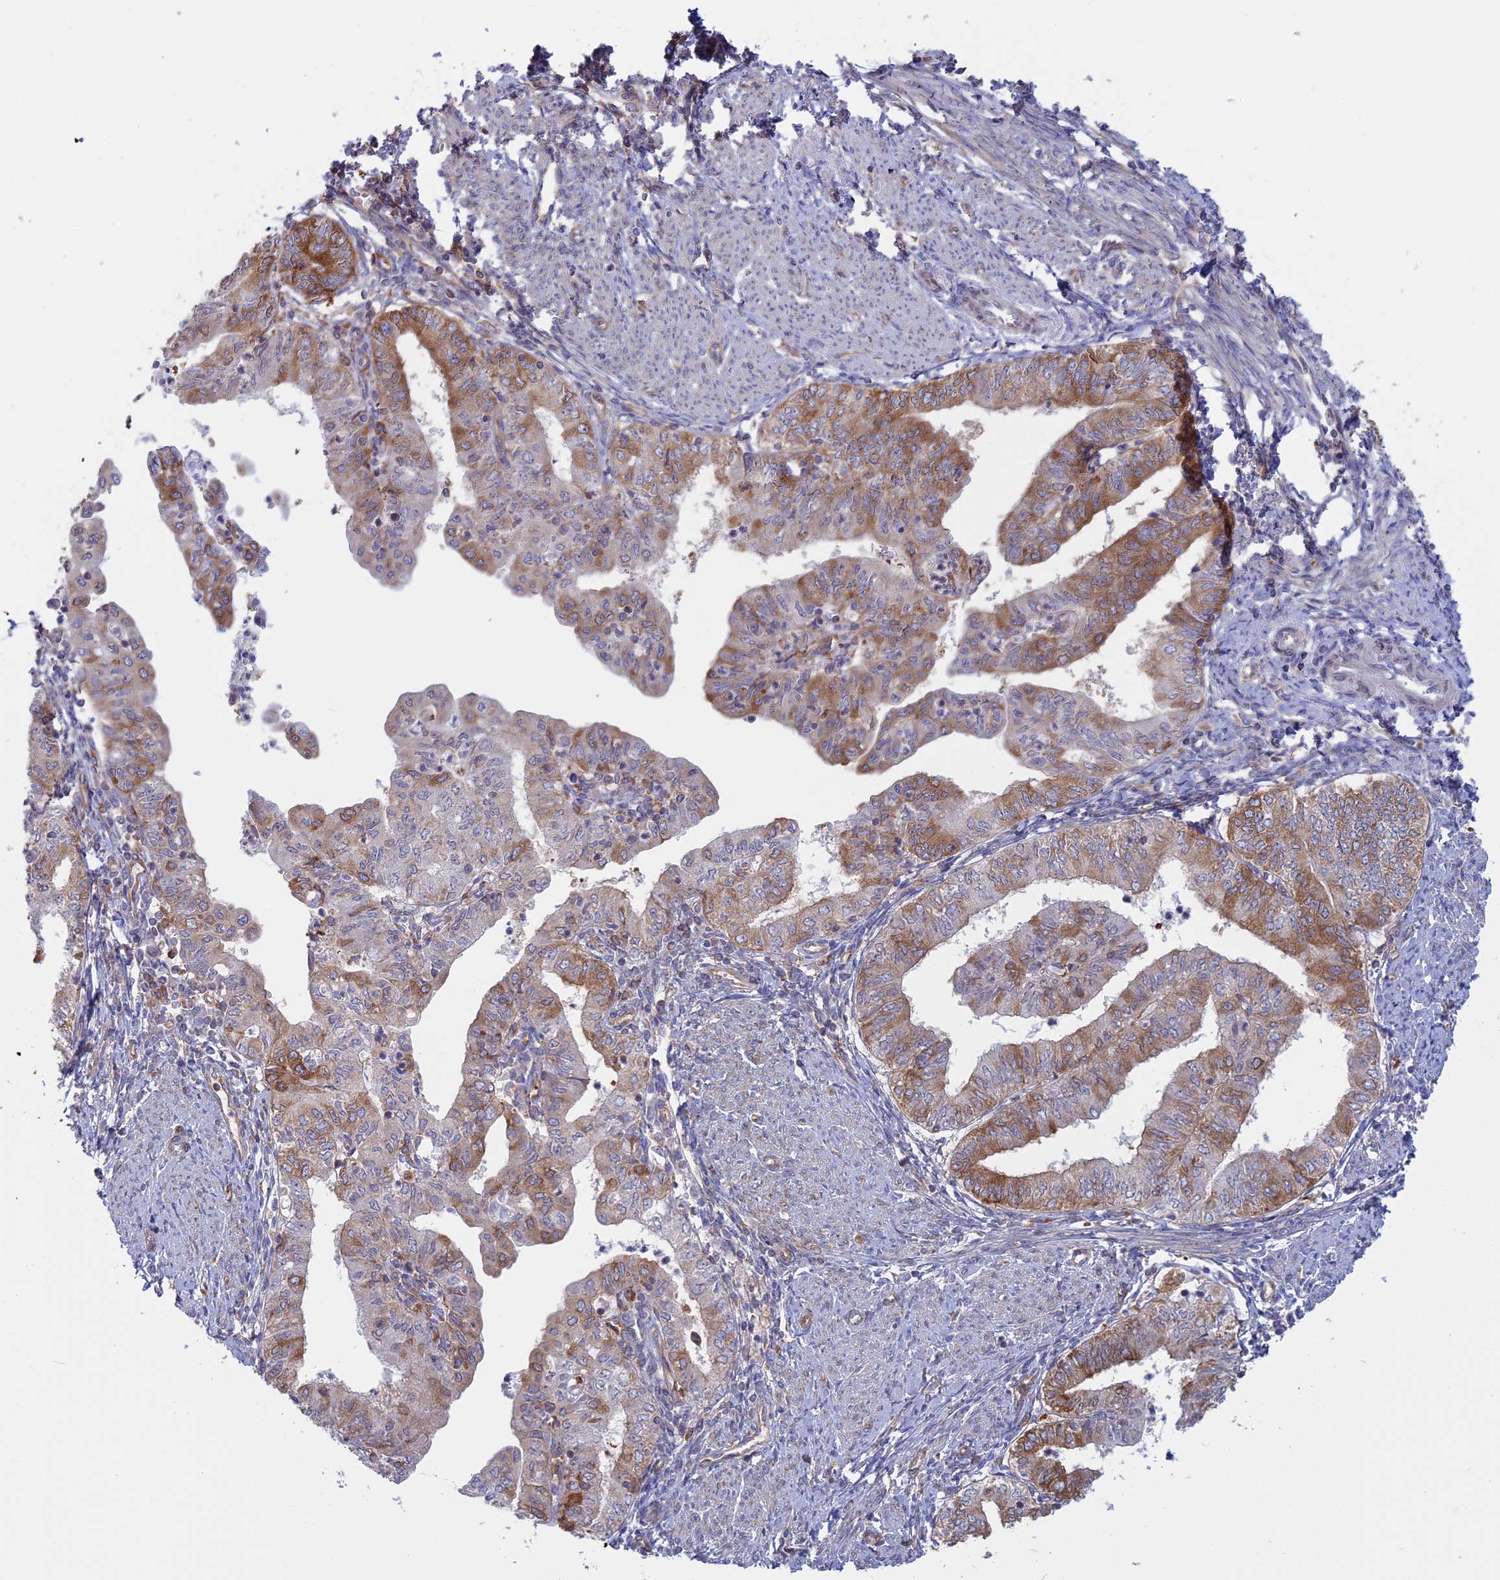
{"staining": {"intensity": "moderate", "quantity": "25%-75%", "location": "cytoplasmic/membranous"}, "tissue": "endometrial cancer", "cell_type": "Tumor cells", "image_type": "cancer", "snomed": [{"axis": "morphology", "description": "Adenocarcinoma, NOS"}, {"axis": "topography", "description": "Endometrium"}], "caption": "An immunohistochemistry image of tumor tissue is shown. Protein staining in brown highlights moderate cytoplasmic/membranous positivity in endometrial cancer within tumor cells.", "gene": "GMIP", "patient": {"sex": "female", "age": 66}}